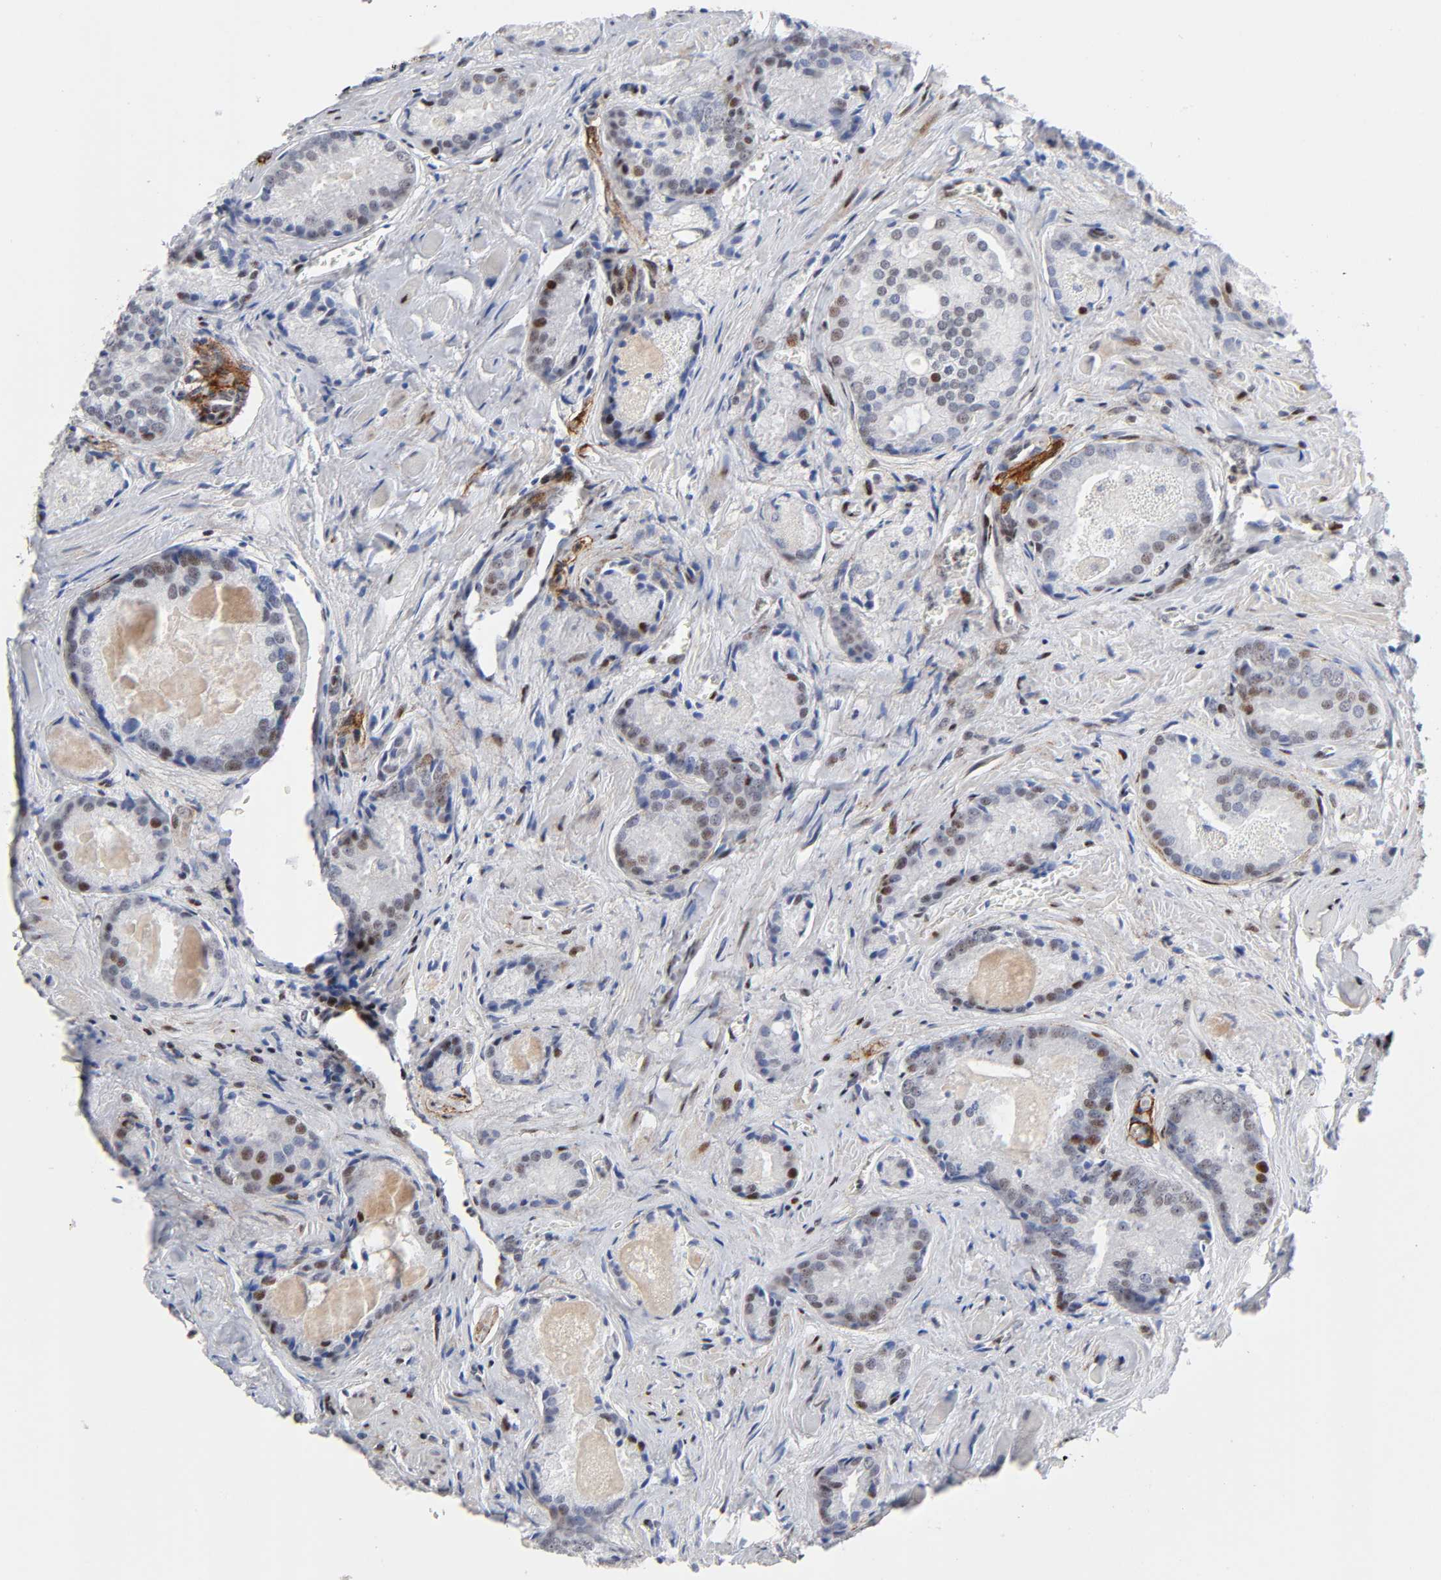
{"staining": {"intensity": "weak", "quantity": "<25%", "location": "nuclear"}, "tissue": "prostate cancer", "cell_type": "Tumor cells", "image_type": "cancer", "snomed": [{"axis": "morphology", "description": "Adenocarcinoma, Low grade"}, {"axis": "topography", "description": "Prostate"}], "caption": "Human prostate low-grade adenocarcinoma stained for a protein using immunohistochemistry (IHC) displays no positivity in tumor cells.", "gene": "STK38", "patient": {"sex": "male", "age": 64}}